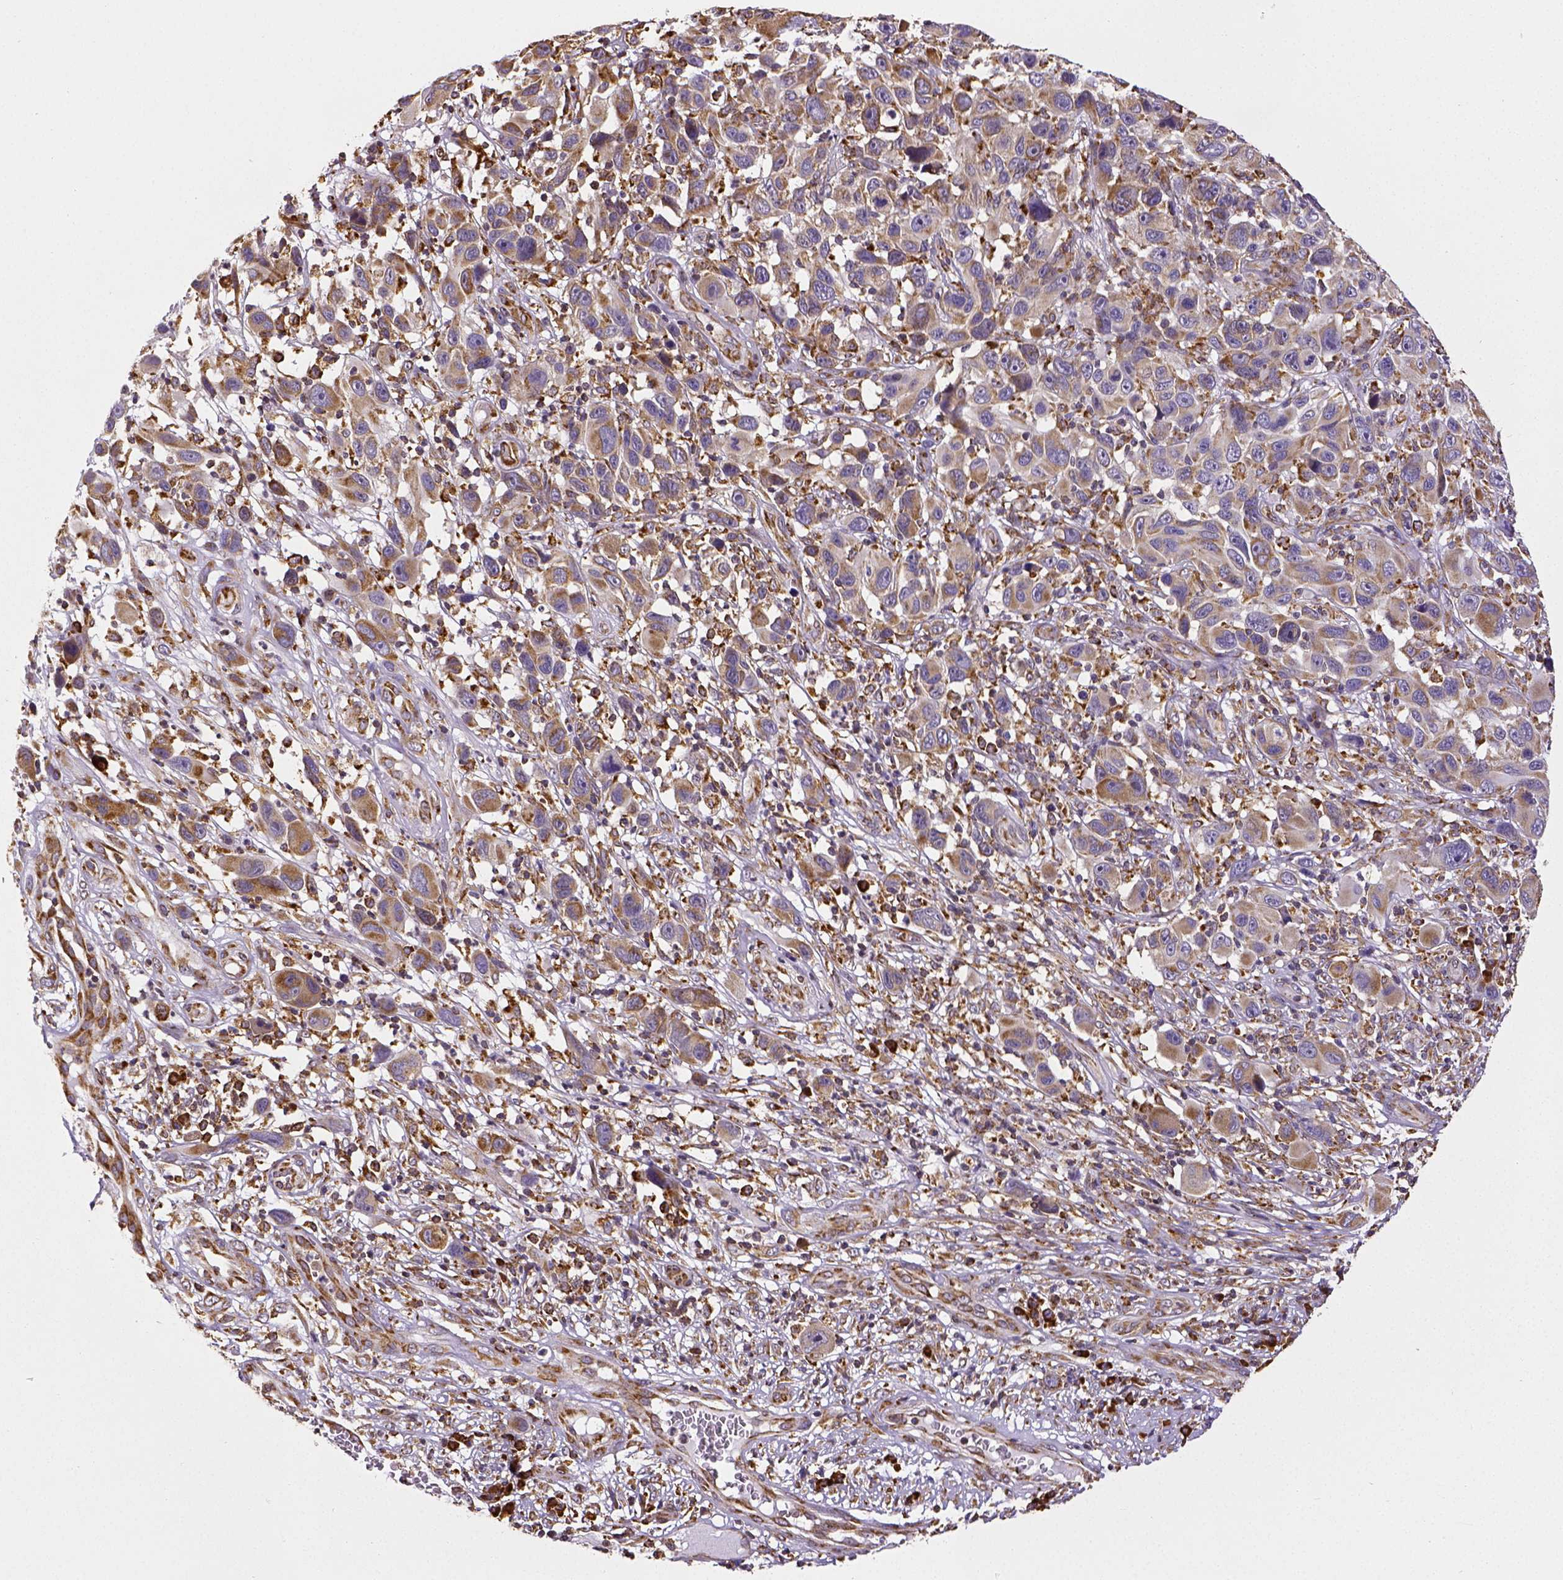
{"staining": {"intensity": "moderate", "quantity": "<25%", "location": "cytoplasmic/membranous"}, "tissue": "melanoma", "cell_type": "Tumor cells", "image_type": "cancer", "snomed": [{"axis": "morphology", "description": "Malignant melanoma, NOS"}, {"axis": "topography", "description": "Skin"}], "caption": "A high-resolution micrograph shows IHC staining of melanoma, which reveals moderate cytoplasmic/membranous expression in about <25% of tumor cells.", "gene": "MTDH", "patient": {"sex": "male", "age": 53}}